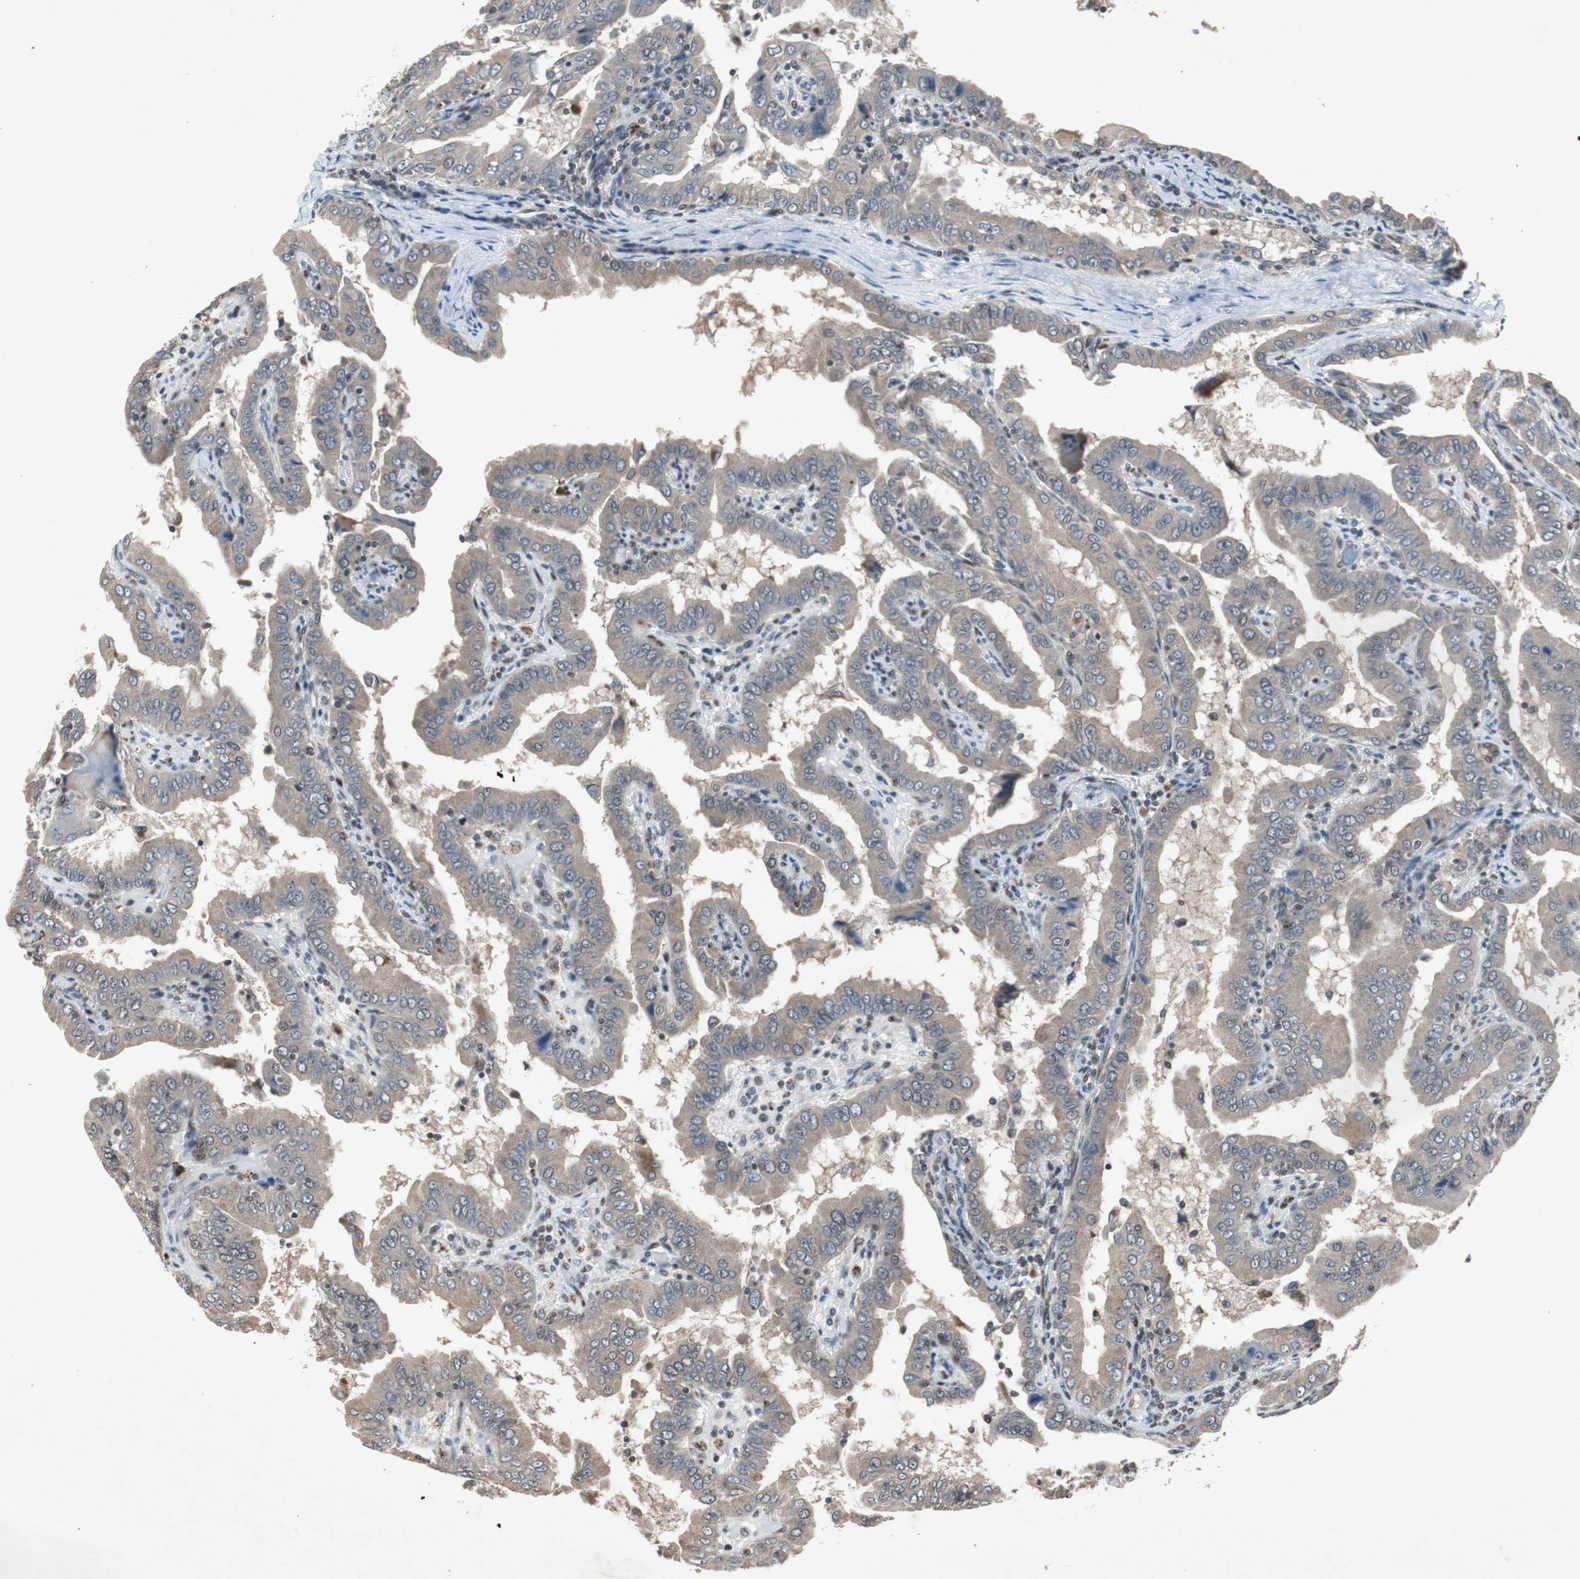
{"staining": {"intensity": "weak", "quantity": ">75%", "location": "cytoplasmic/membranous"}, "tissue": "thyroid cancer", "cell_type": "Tumor cells", "image_type": "cancer", "snomed": [{"axis": "morphology", "description": "Papillary adenocarcinoma, NOS"}, {"axis": "topography", "description": "Thyroid gland"}], "caption": "DAB (3,3'-diaminobenzidine) immunohistochemical staining of human thyroid cancer (papillary adenocarcinoma) demonstrates weak cytoplasmic/membranous protein positivity in about >75% of tumor cells. (brown staining indicates protein expression, while blue staining denotes nuclei).", "gene": "SMAD1", "patient": {"sex": "male", "age": 33}}